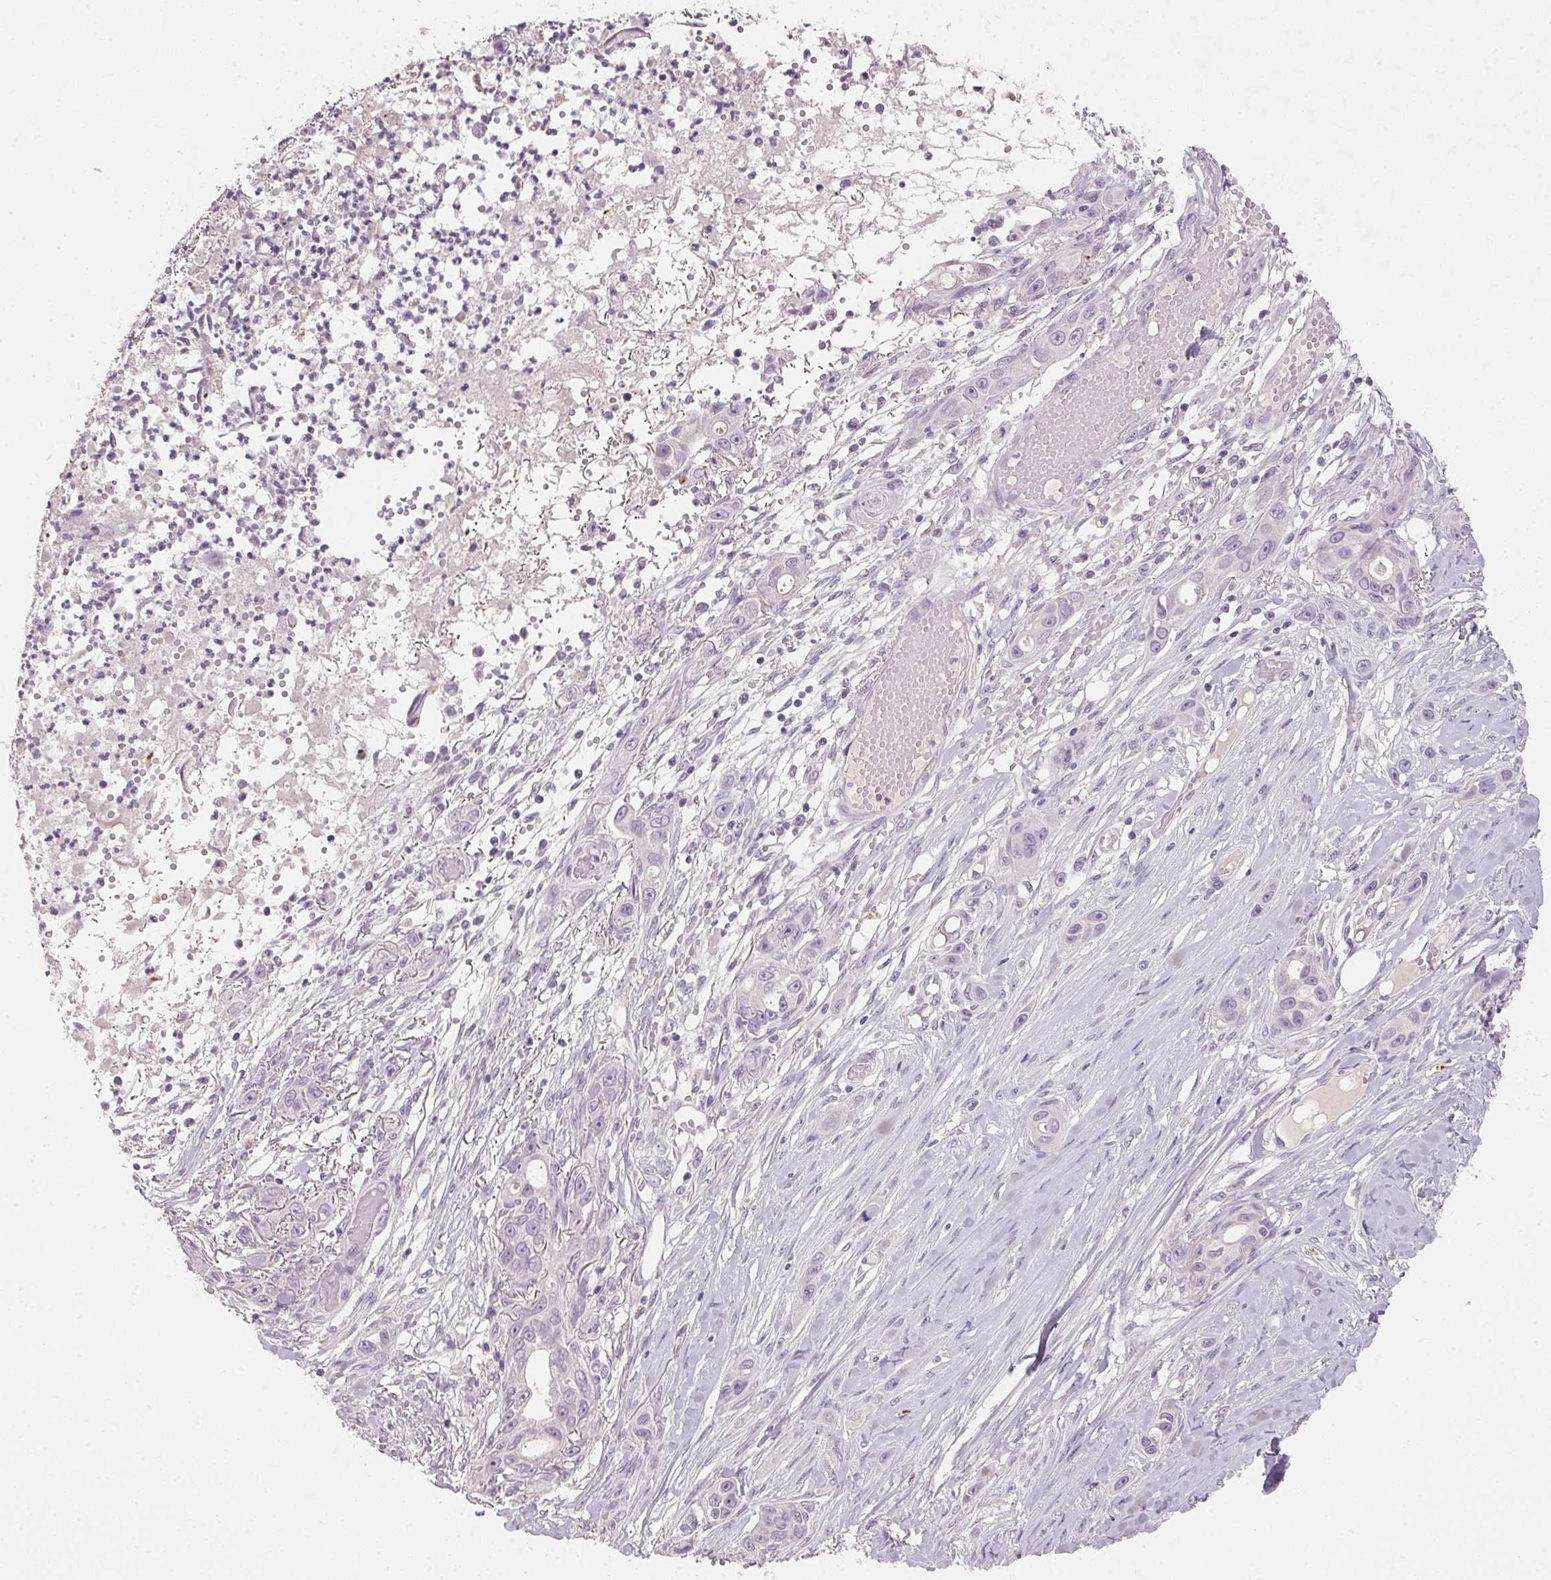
{"staining": {"intensity": "negative", "quantity": "none", "location": "none"}, "tissue": "skin cancer", "cell_type": "Tumor cells", "image_type": "cancer", "snomed": [{"axis": "morphology", "description": "Squamous cell carcinoma, NOS"}, {"axis": "topography", "description": "Skin"}], "caption": "The photomicrograph demonstrates no significant positivity in tumor cells of squamous cell carcinoma (skin).", "gene": "CXCL5", "patient": {"sex": "female", "age": 69}}